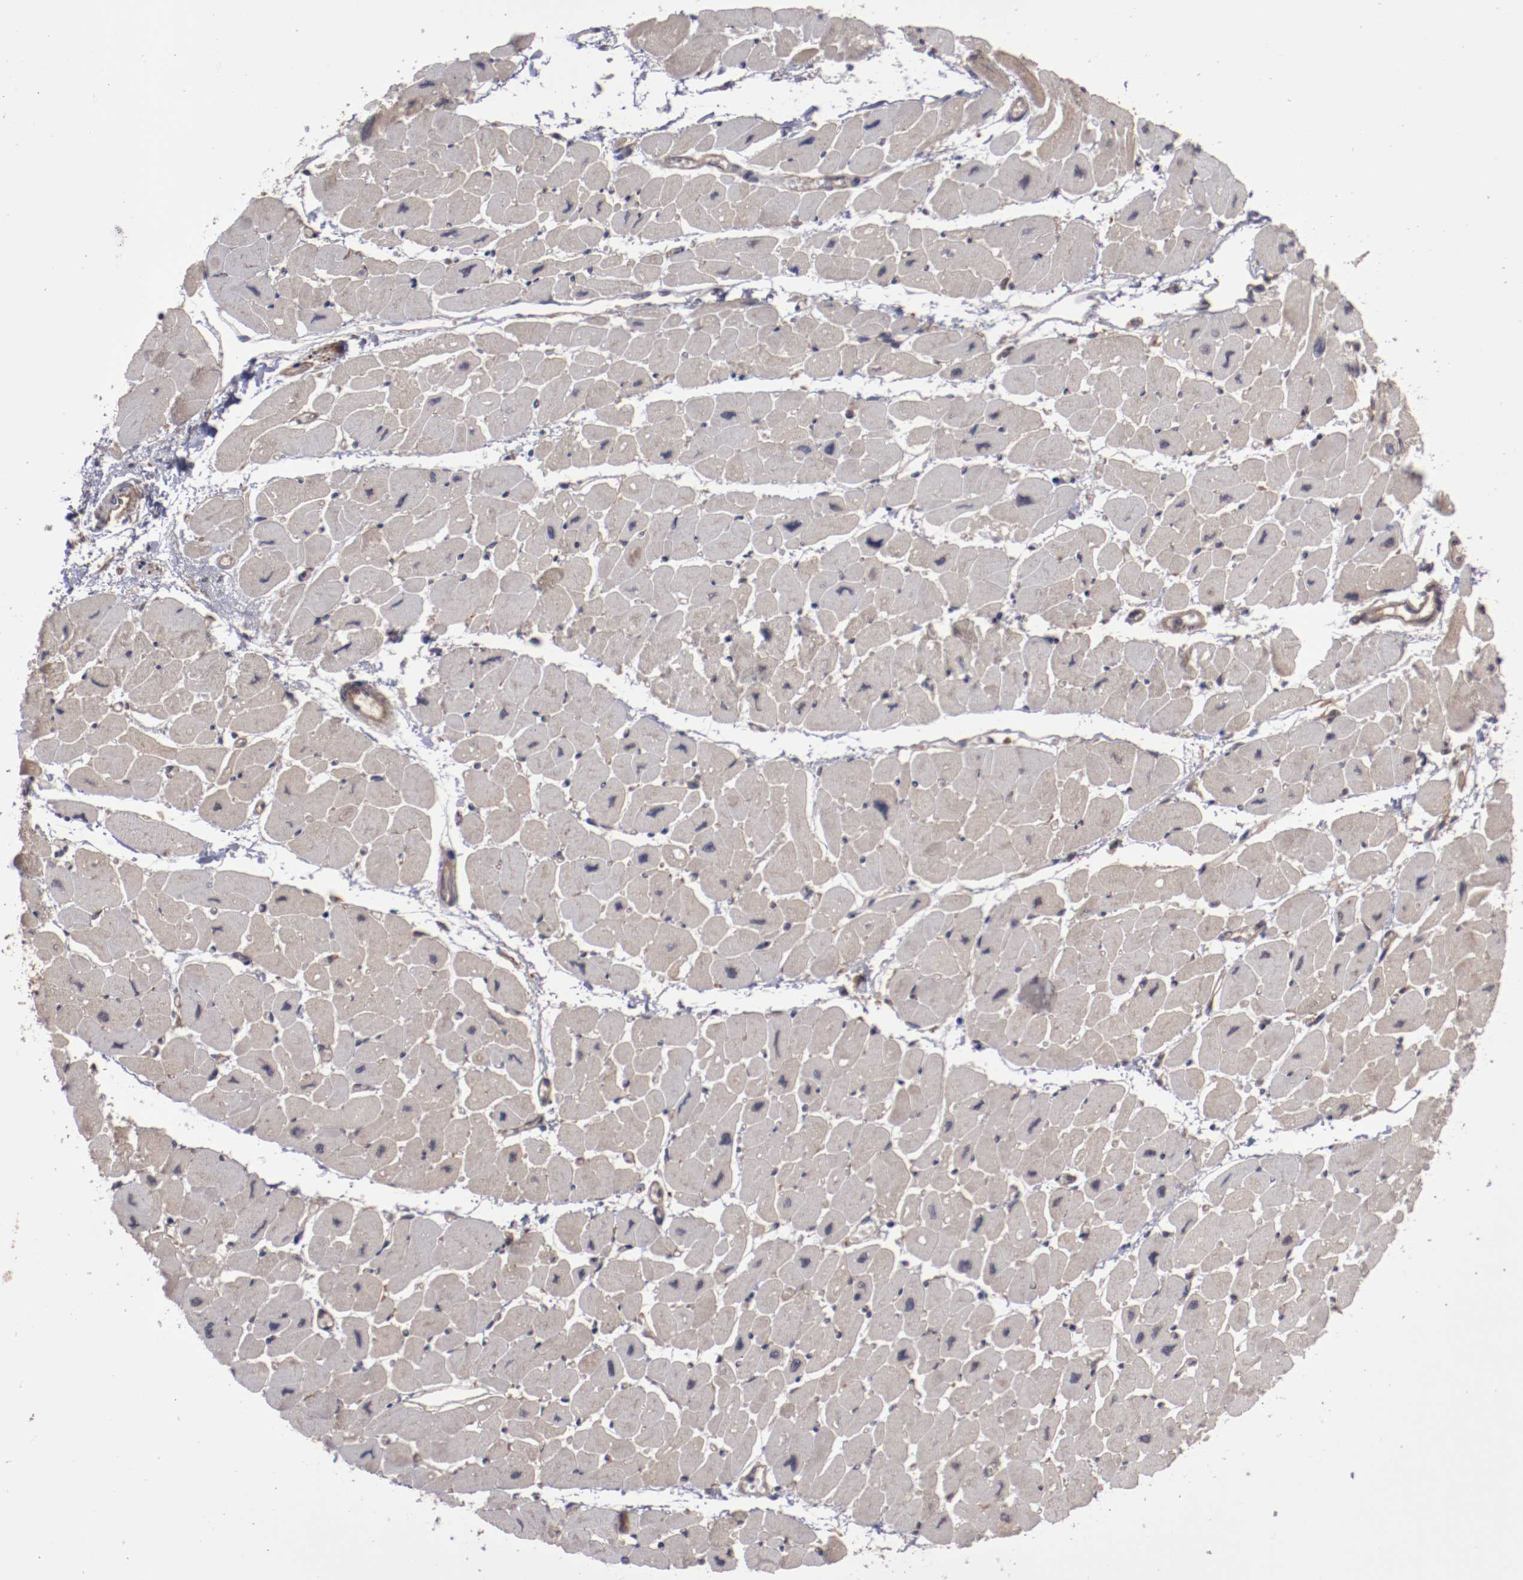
{"staining": {"intensity": "weak", "quantity": ">75%", "location": "cytoplasmic/membranous"}, "tissue": "heart muscle", "cell_type": "Cardiomyocytes", "image_type": "normal", "snomed": [{"axis": "morphology", "description": "Normal tissue, NOS"}, {"axis": "topography", "description": "Heart"}], "caption": "A low amount of weak cytoplasmic/membranous positivity is appreciated in about >75% of cardiomyocytes in benign heart muscle. (DAB (3,3'-diaminobenzidine) IHC, brown staining for protein, blue staining for nuclei).", "gene": "RPS6KA6", "patient": {"sex": "female", "age": 54}}